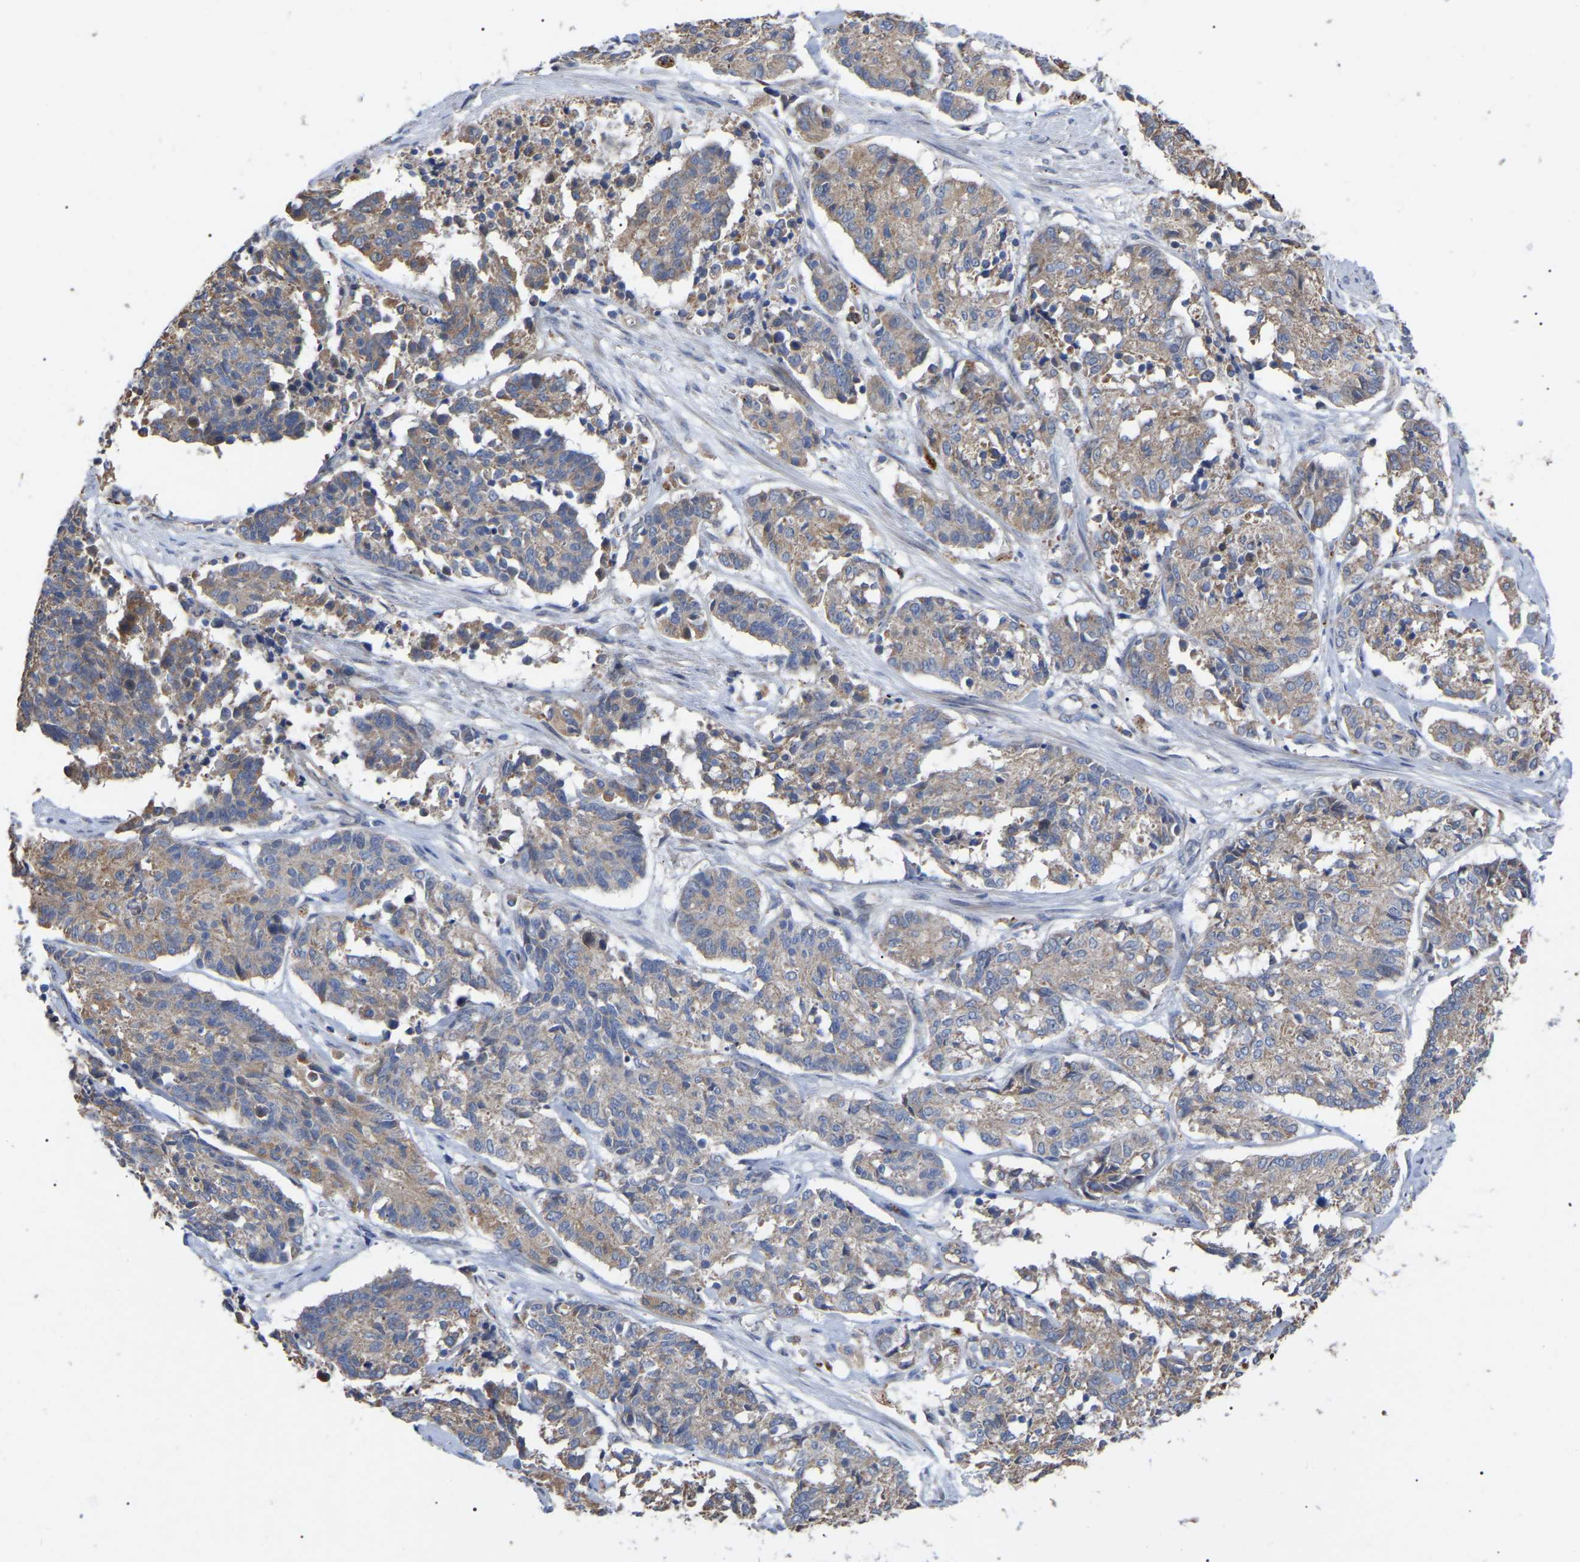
{"staining": {"intensity": "weak", "quantity": ">75%", "location": "cytoplasmic/membranous"}, "tissue": "cervical cancer", "cell_type": "Tumor cells", "image_type": "cancer", "snomed": [{"axis": "morphology", "description": "Squamous cell carcinoma, NOS"}, {"axis": "topography", "description": "Cervix"}], "caption": "The histopathology image shows immunohistochemical staining of cervical cancer (squamous cell carcinoma). There is weak cytoplasmic/membranous staining is seen in about >75% of tumor cells.", "gene": "FAM171A2", "patient": {"sex": "female", "age": 35}}